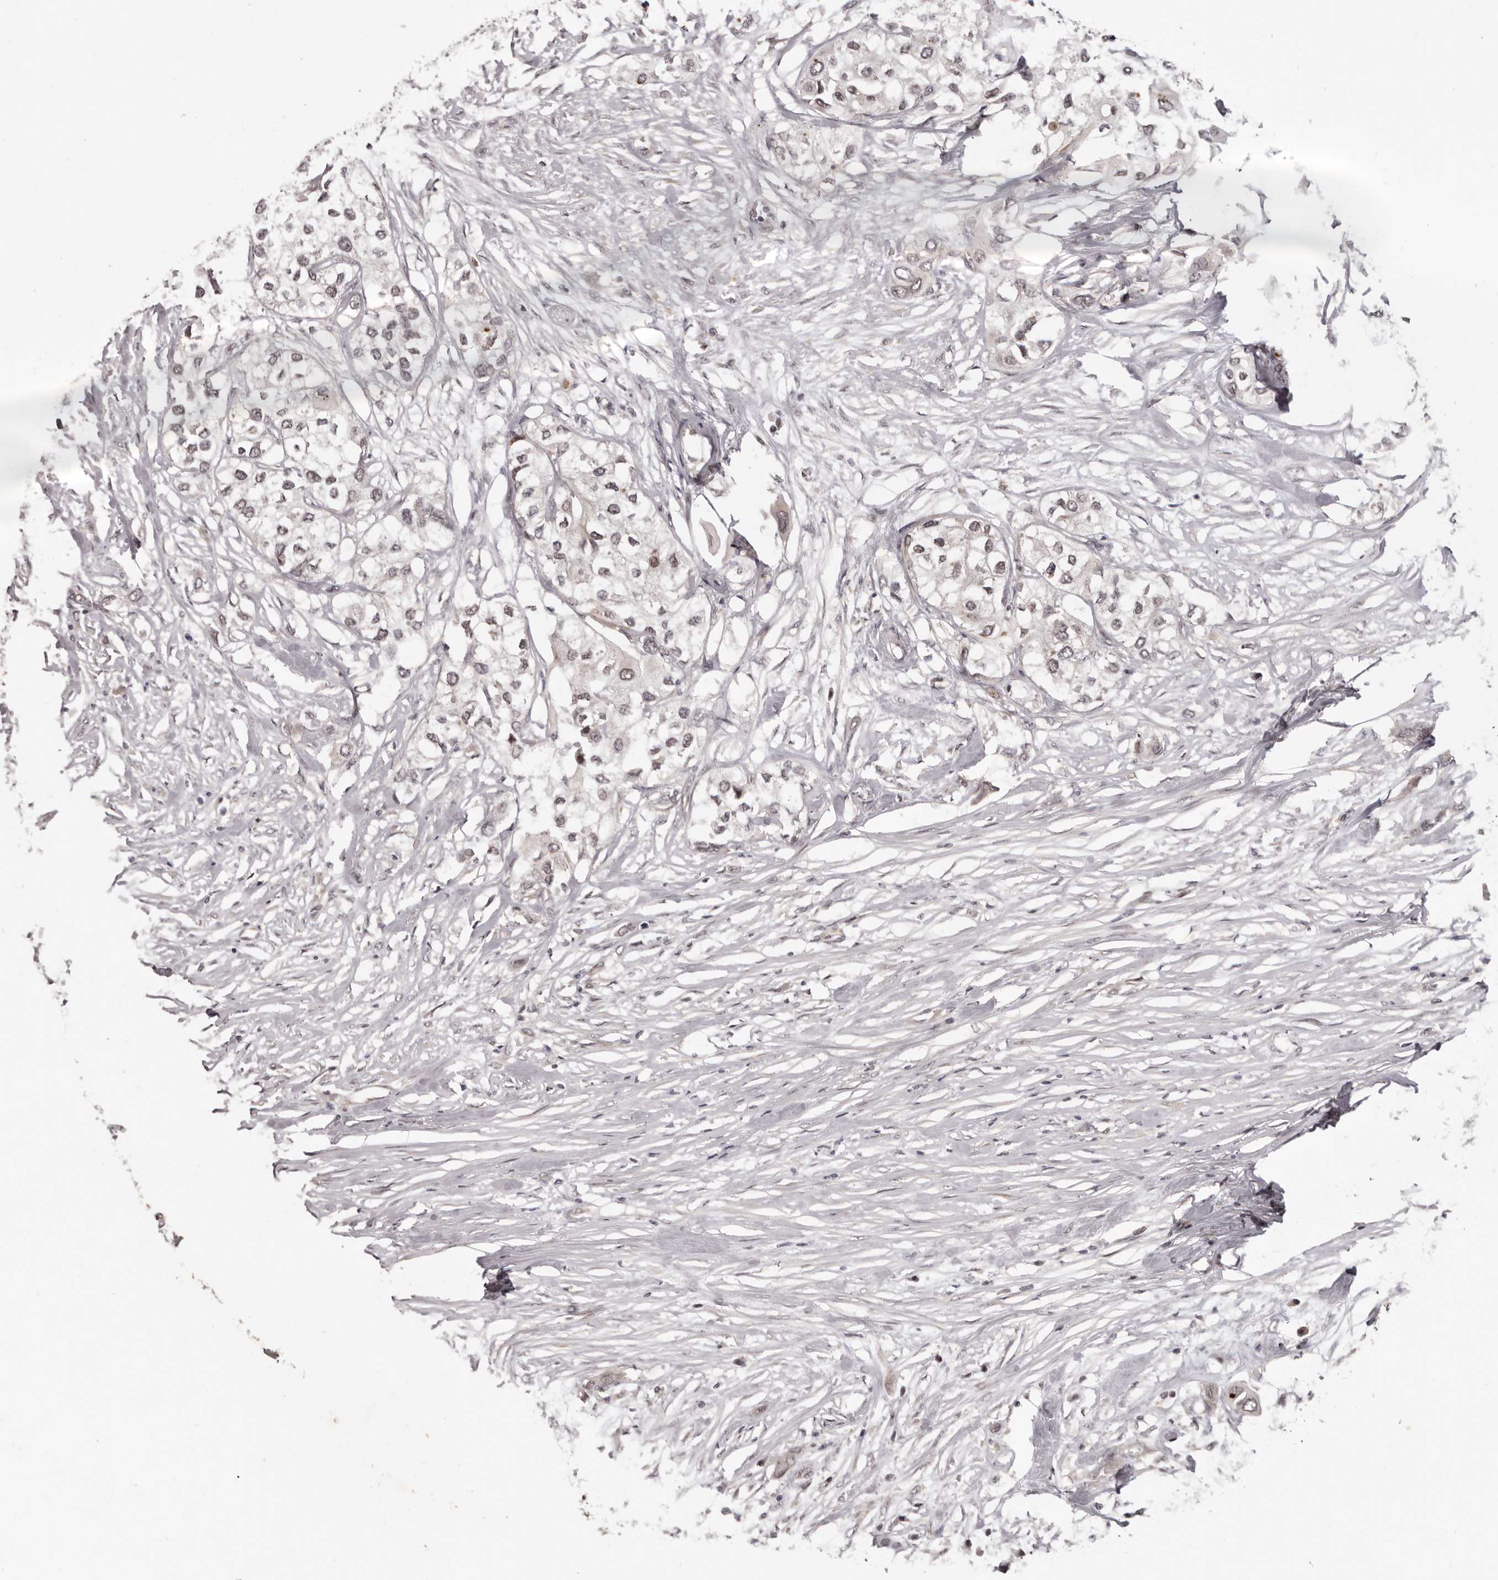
{"staining": {"intensity": "negative", "quantity": "none", "location": "none"}, "tissue": "urothelial cancer", "cell_type": "Tumor cells", "image_type": "cancer", "snomed": [{"axis": "morphology", "description": "Urothelial carcinoma, High grade"}, {"axis": "topography", "description": "Urinary bladder"}], "caption": "A micrograph of human high-grade urothelial carcinoma is negative for staining in tumor cells.", "gene": "TBX5", "patient": {"sex": "male", "age": 64}}